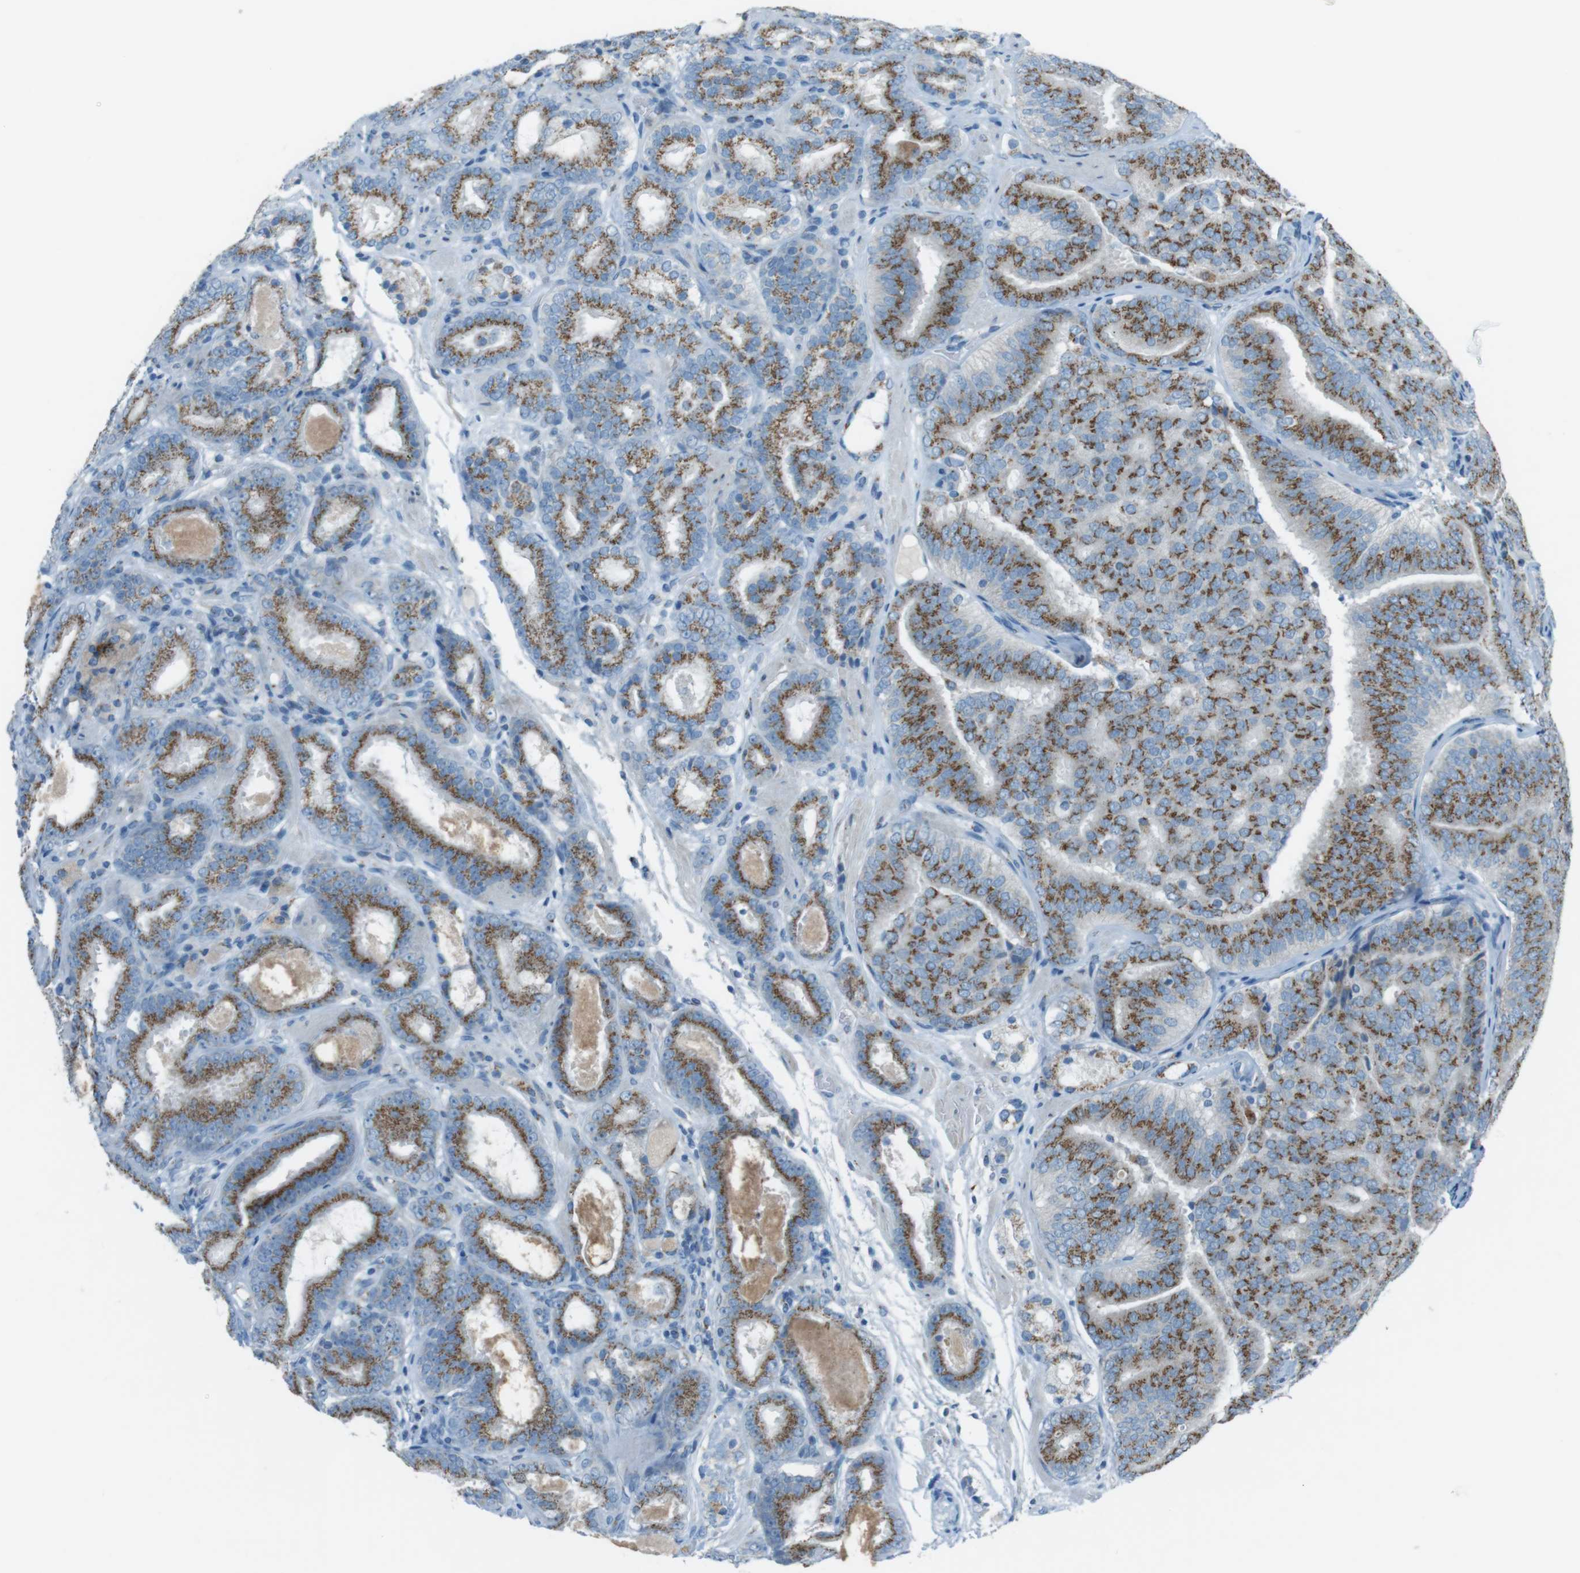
{"staining": {"intensity": "moderate", "quantity": ">75%", "location": "cytoplasmic/membranous"}, "tissue": "prostate cancer", "cell_type": "Tumor cells", "image_type": "cancer", "snomed": [{"axis": "morphology", "description": "Adenocarcinoma, Low grade"}, {"axis": "topography", "description": "Prostate"}], "caption": "Protein staining by immunohistochemistry displays moderate cytoplasmic/membranous expression in approximately >75% of tumor cells in prostate cancer (adenocarcinoma (low-grade)).", "gene": "TXNDC15", "patient": {"sex": "male", "age": 69}}